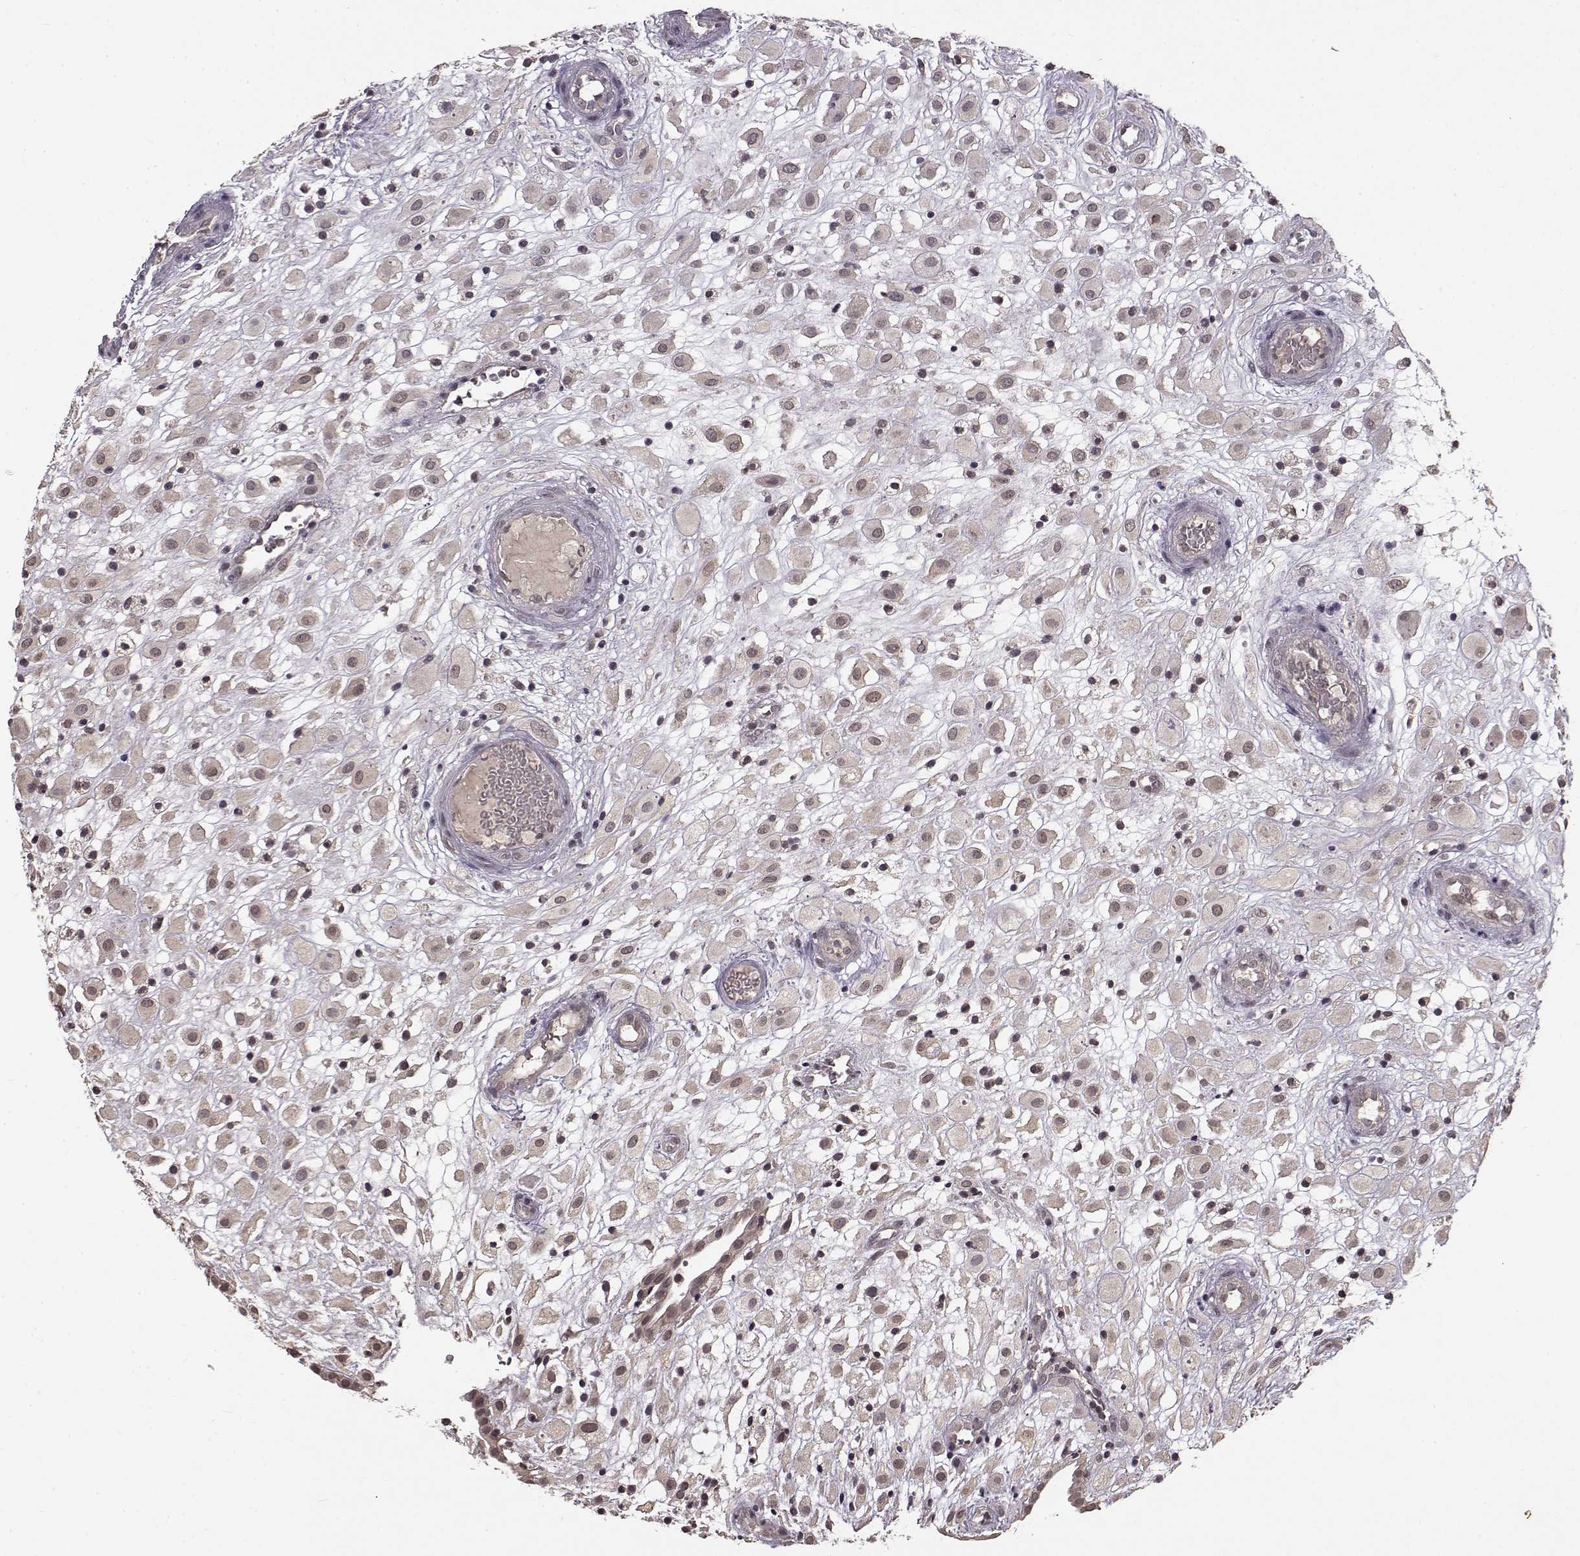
{"staining": {"intensity": "negative", "quantity": "none", "location": "none"}, "tissue": "placenta", "cell_type": "Decidual cells", "image_type": "normal", "snomed": [{"axis": "morphology", "description": "Normal tissue, NOS"}, {"axis": "topography", "description": "Placenta"}], "caption": "The photomicrograph displays no staining of decidual cells in unremarkable placenta.", "gene": "NTRK2", "patient": {"sex": "female", "age": 24}}